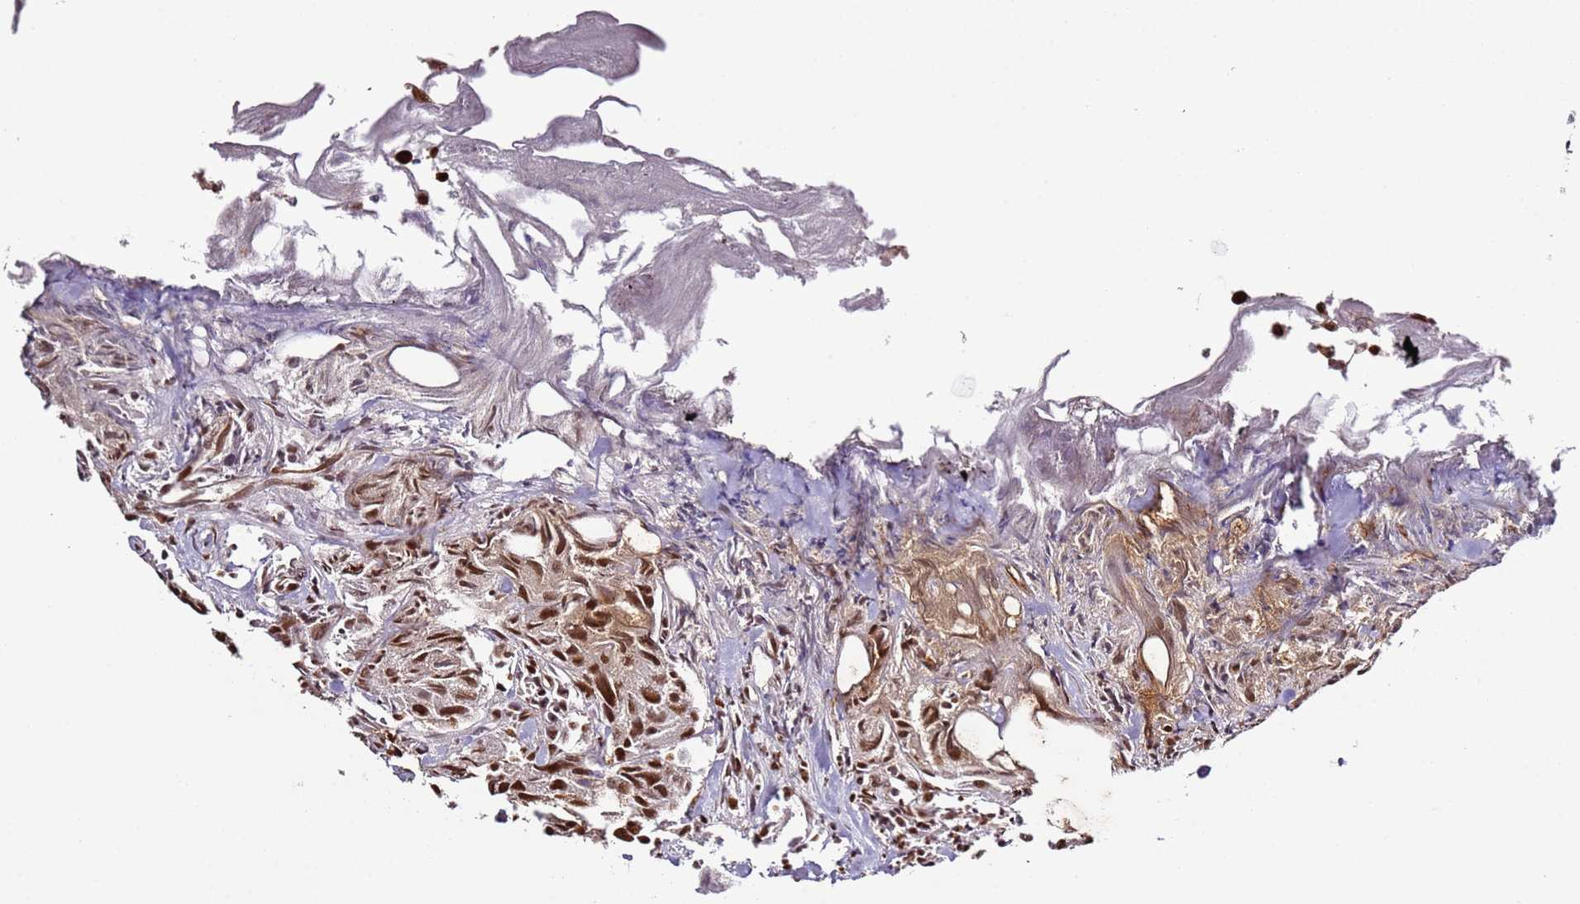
{"staining": {"intensity": "strong", "quantity": ">75%", "location": "nuclear"}, "tissue": "urothelial cancer", "cell_type": "Tumor cells", "image_type": "cancer", "snomed": [{"axis": "morphology", "description": "Urothelial carcinoma, High grade"}, {"axis": "topography", "description": "Urinary bladder"}], "caption": "Immunohistochemistry staining of urothelial cancer, which demonstrates high levels of strong nuclear expression in approximately >75% of tumor cells indicating strong nuclear protein expression. The staining was performed using DAB (brown) for protein detection and nuclei were counterstained in hematoxylin (blue).", "gene": "C6orf226", "patient": {"sex": "female", "age": 75}}